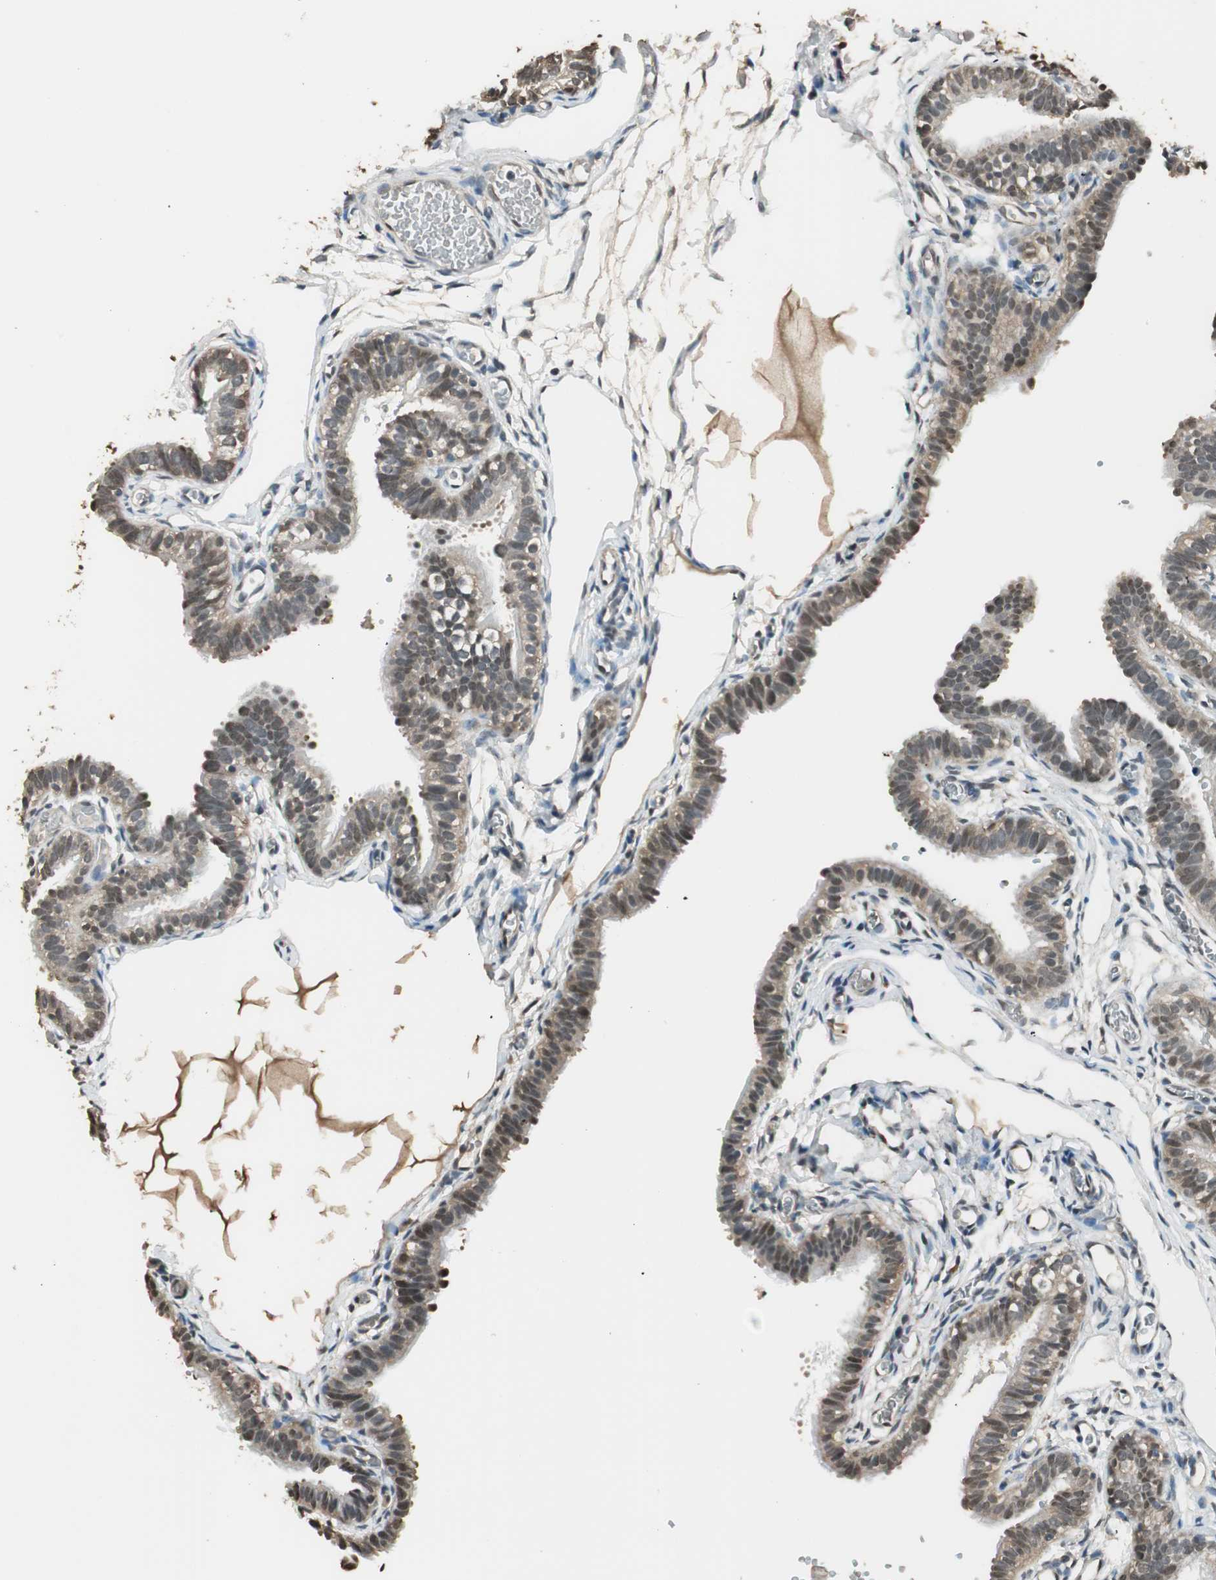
{"staining": {"intensity": "moderate", "quantity": "25%-75%", "location": "cytoplasmic/membranous,nuclear"}, "tissue": "fallopian tube", "cell_type": "Glandular cells", "image_type": "normal", "snomed": [{"axis": "morphology", "description": "Normal tissue, NOS"}, {"axis": "topography", "description": "Fallopian tube"}, {"axis": "topography", "description": "Placenta"}], "caption": "Brown immunohistochemical staining in unremarkable human fallopian tube demonstrates moderate cytoplasmic/membranous,nuclear expression in approximately 25%-75% of glandular cells. (brown staining indicates protein expression, while blue staining denotes nuclei).", "gene": "USP5", "patient": {"sex": "female", "age": 34}}